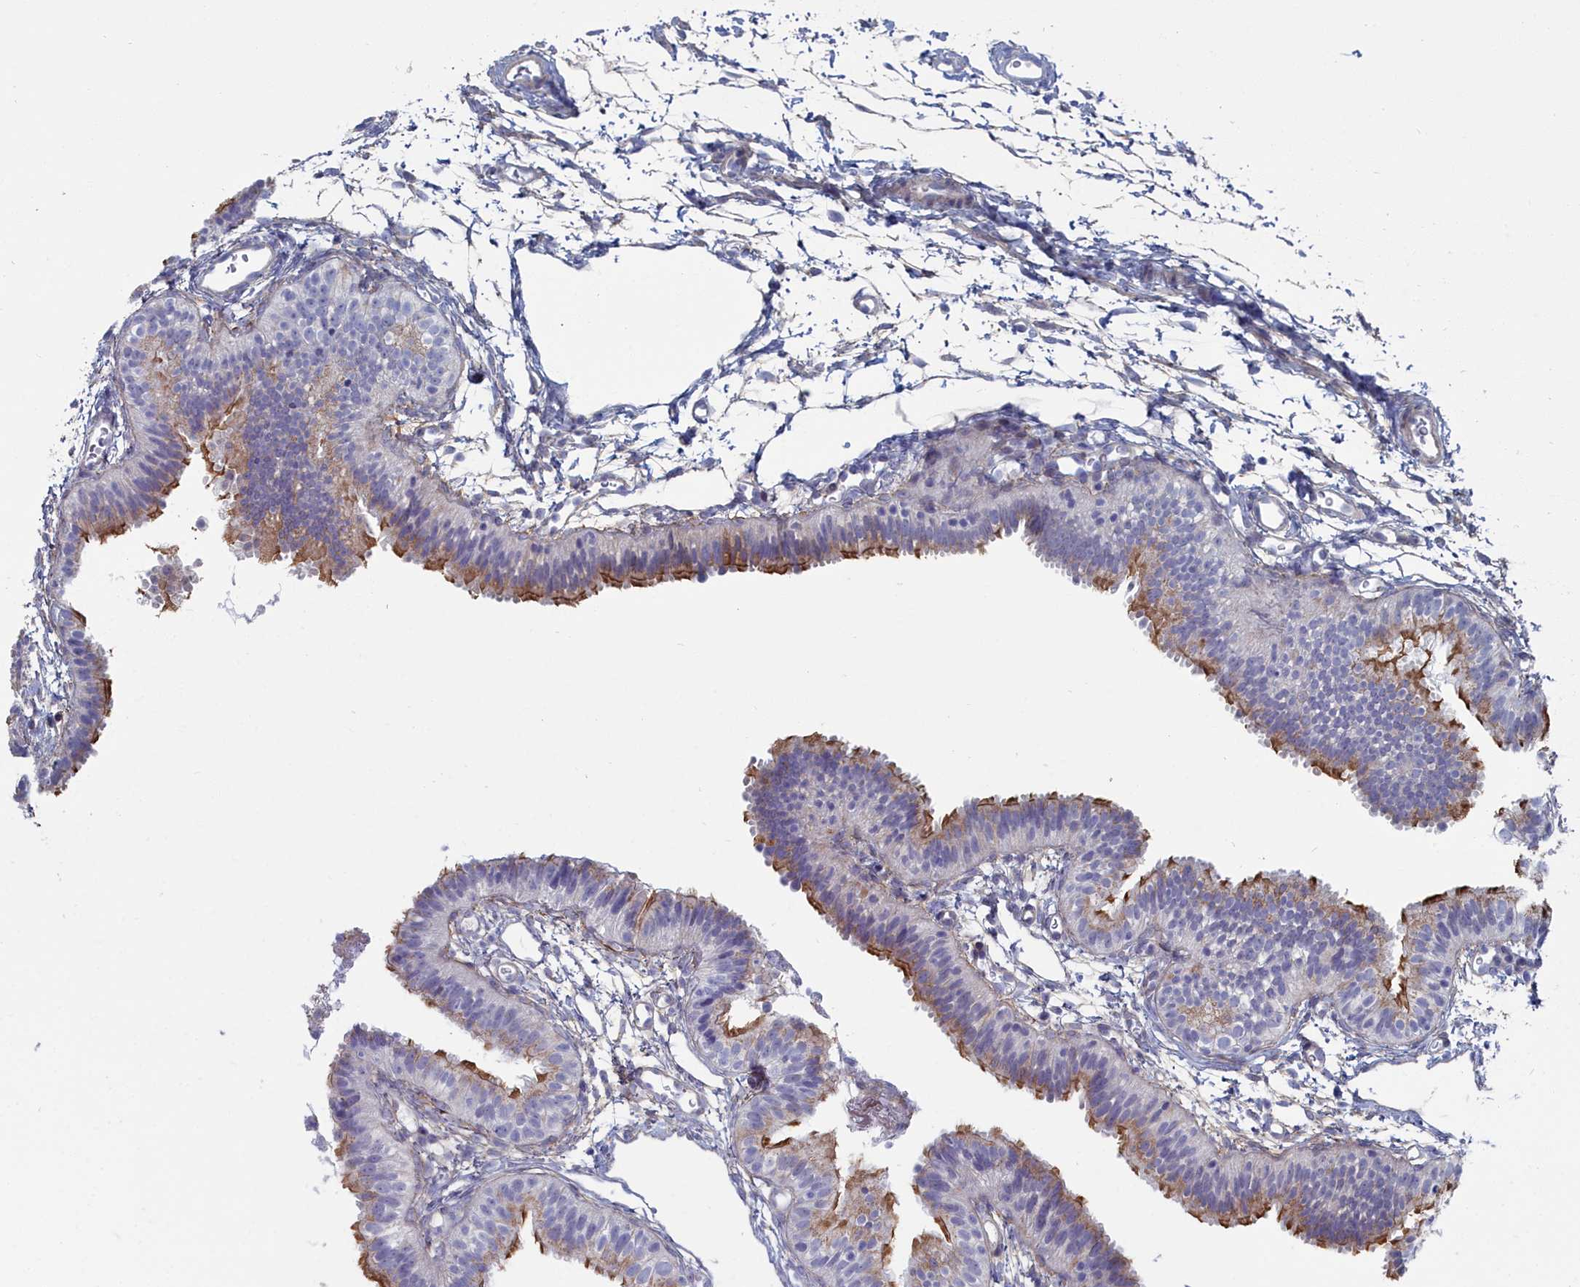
{"staining": {"intensity": "strong", "quantity": "<25%", "location": "cytoplasmic/membranous"}, "tissue": "fallopian tube", "cell_type": "Glandular cells", "image_type": "normal", "snomed": [{"axis": "morphology", "description": "Normal tissue, NOS"}, {"axis": "topography", "description": "Fallopian tube"}], "caption": "Benign fallopian tube demonstrates strong cytoplasmic/membranous positivity in approximately <25% of glandular cells.", "gene": "SHISAL2A", "patient": {"sex": "female", "age": 35}}